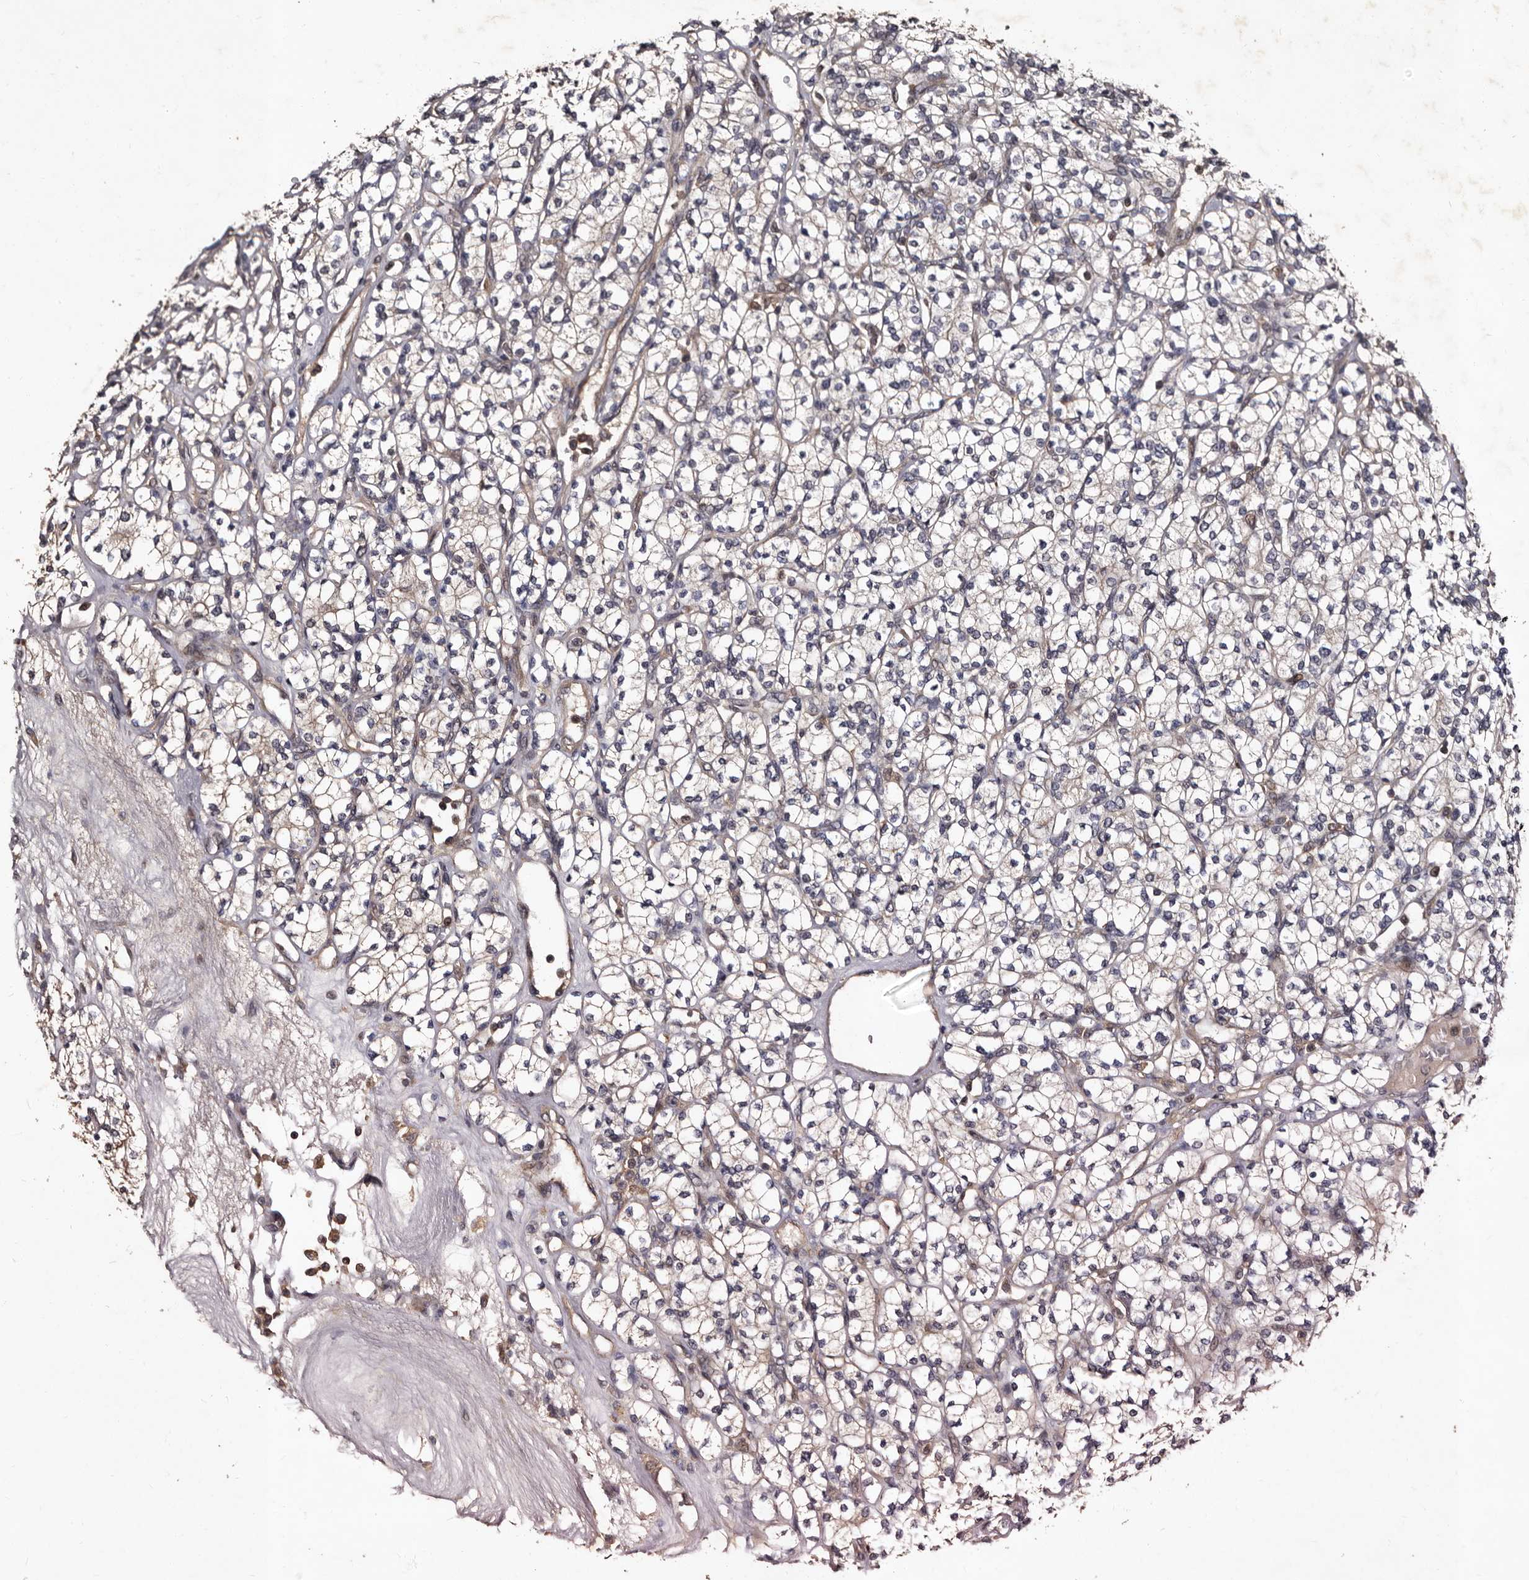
{"staining": {"intensity": "weak", "quantity": "<25%", "location": "cytoplasmic/membranous"}, "tissue": "renal cancer", "cell_type": "Tumor cells", "image_type": "cancer", "snomed": [{"axis": "morphology", "description": "Adenocarcinoma, NOS"}, {"axis": "topography", "description": "Kidney"}], "caption": "Immunohistochemical staining of human adenocarcinoma (renal) reveals no significant staining in tumor cells. The staining was performed using DAB to visualize the protein expression in brown, while the nuclei were stained in blue with hematoxylin (Magnification: 20x).", "gene": "MKRN3", "patient": {"sex": "male", "age": 77}}